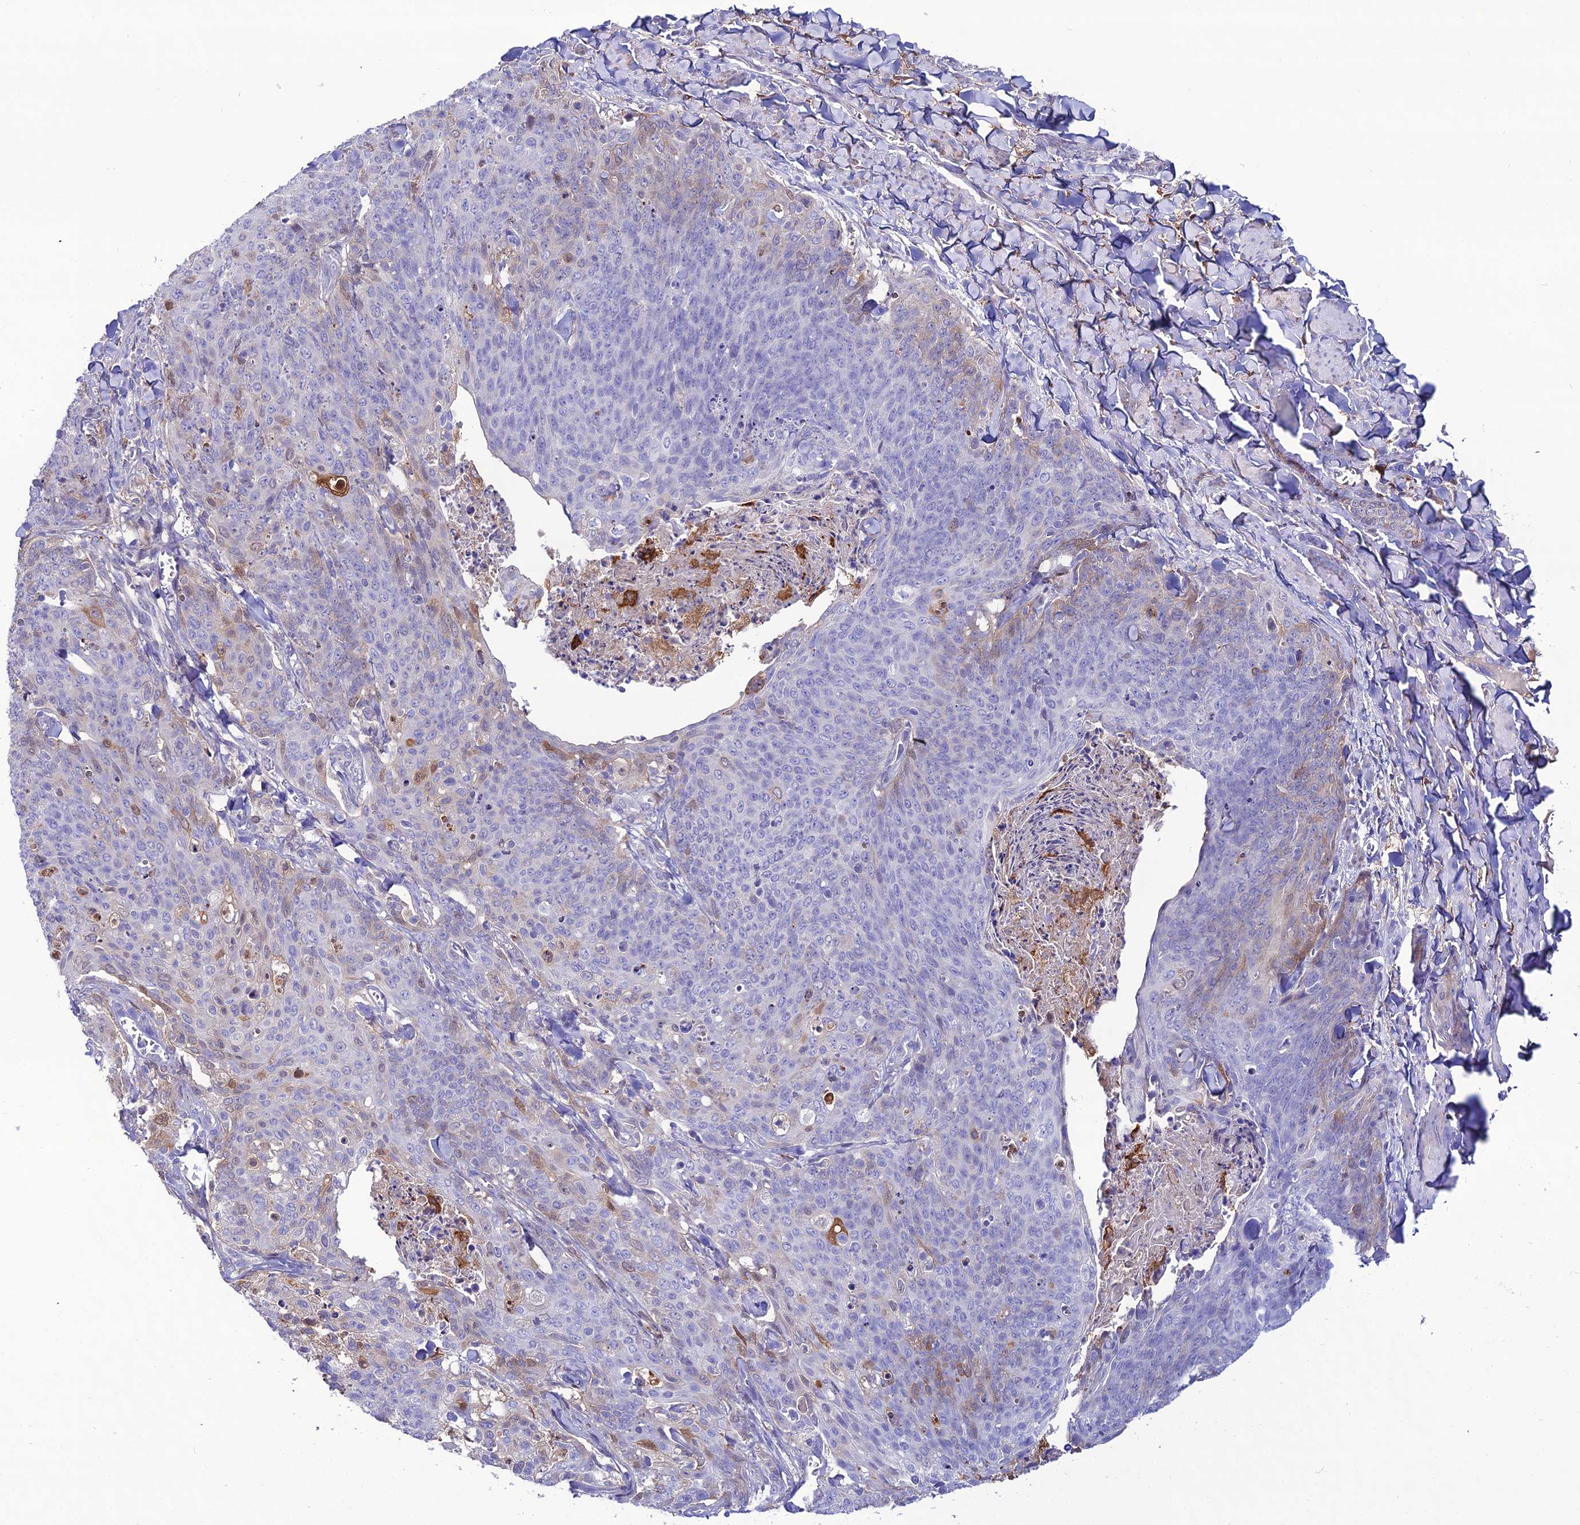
{"staining": {"intensity": "weak", "quantity": "<25%", "location": "cytoplasmic/membranous"}, "tissue": "skin cancer", "cell_type": "Tumor cells", "image_type": "cancer", "snomed": [{"axis": "morphology", "description": "Squamous cell carcinoma, NOS"}, {"axis": "topography", "description": "Skin"}, {"axis": "topography", "description": "Vulva"}], "caption": "Photomicrograph shows no significant protein positivity in tumor cells of skin cancer. (DAB (3,3'-diaminobenzidine) immunohistochemistry visualized using brightfield microscopy, high magnification).", "gene": "MB21D2", "patient": {"sex": "female", "age": 85}}